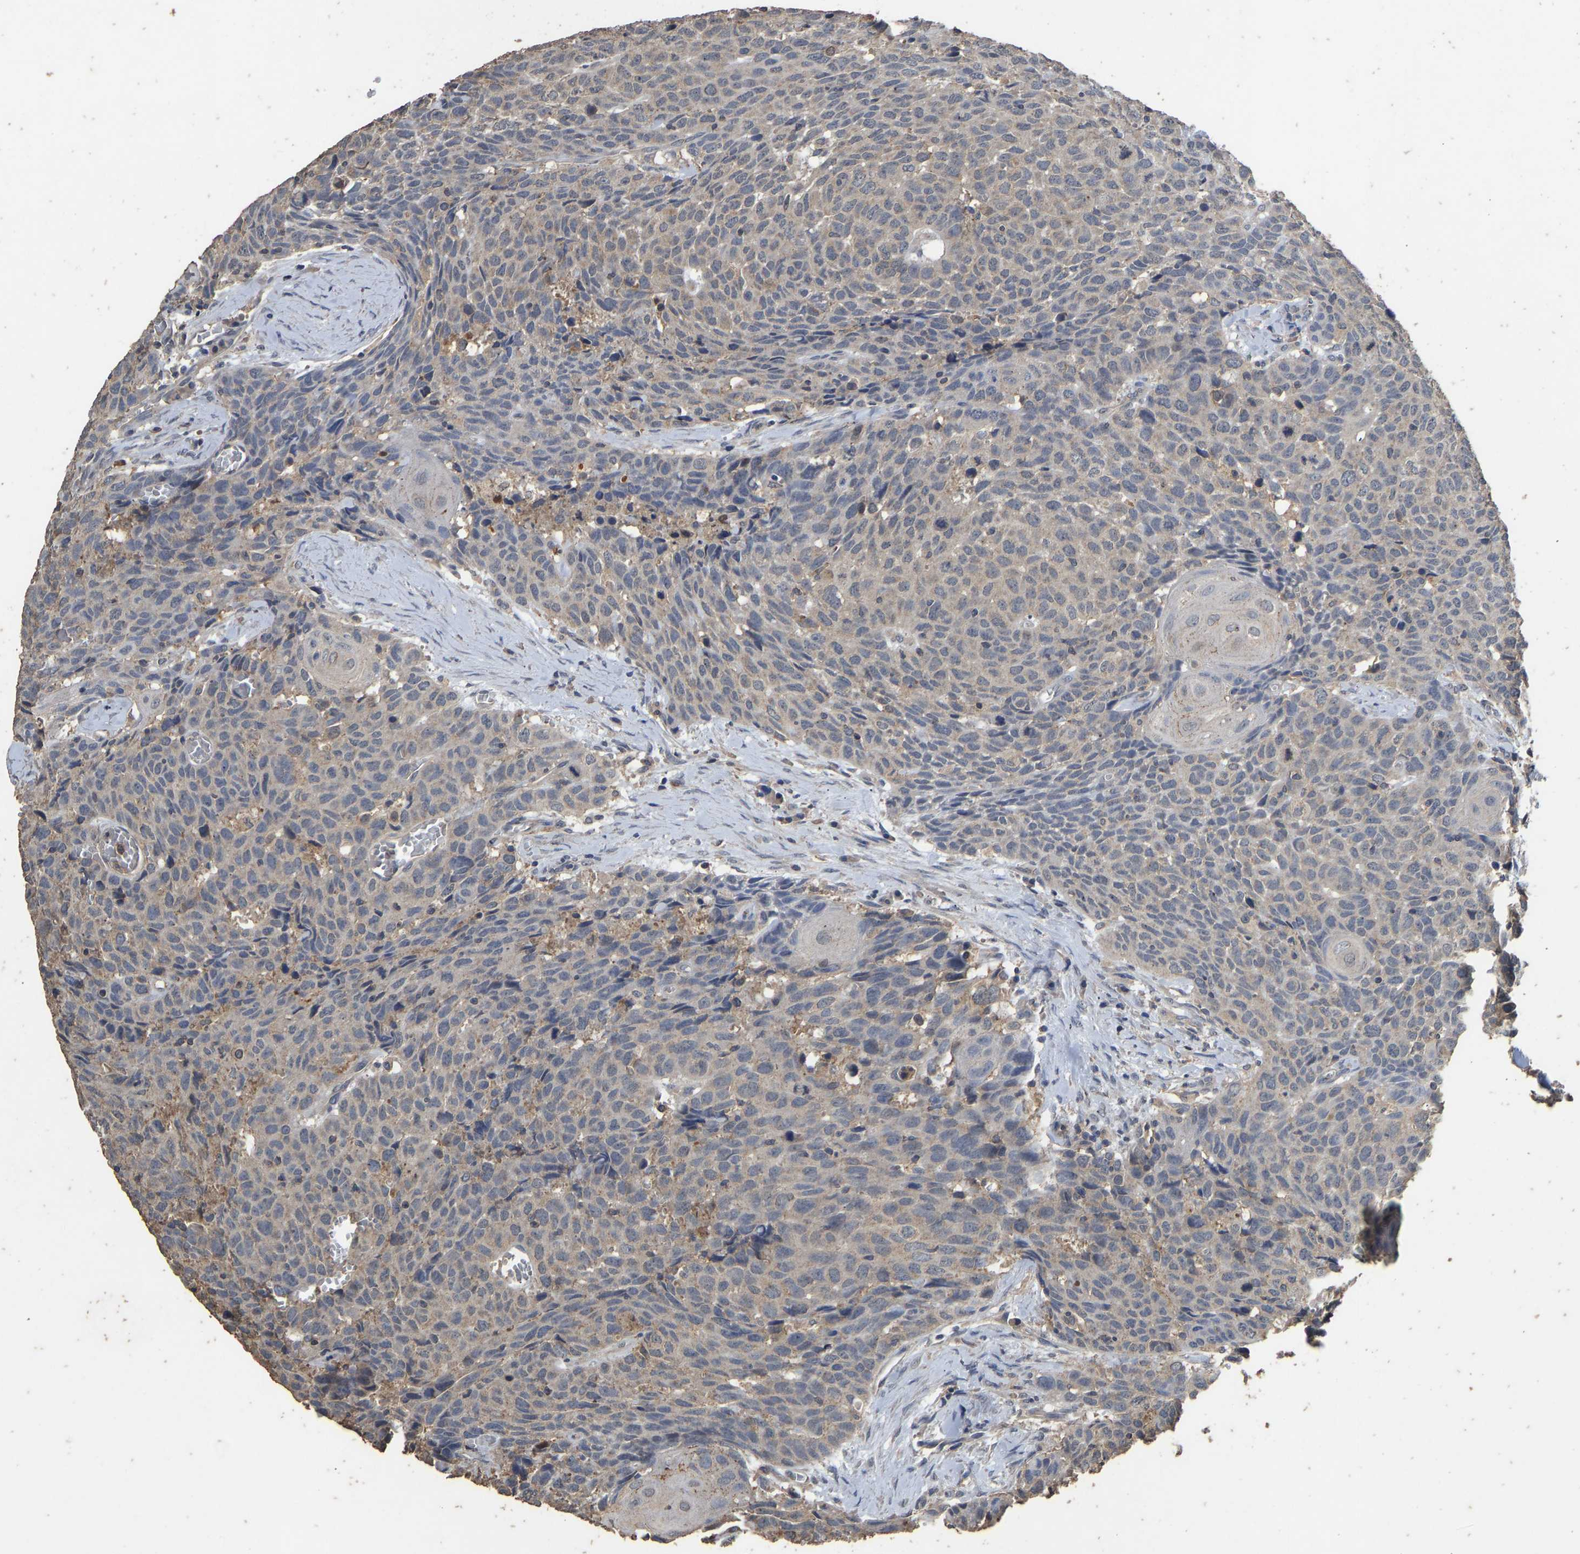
{"staining": {"intensity": "weak", "quantity": ">75%", "location": "cytoplasmic/membranous"}, "tissue": "head and neck cancer", "cell_type": "Tumor cells", "image_type": "cancer", "snomed": [{"axis": "morphology", "description": "Squamous cell carcinoma, NOS"}, {"axis": "topography", "description": "Head-Neck"}], "caption": "Tumor cells reveal low levels of weak cytoplasmic/membranous positivity in about >75% of cells in human head and neck cancer.", "gene": "CIDEC", "patient": {"sex": "male", "age": 66}}